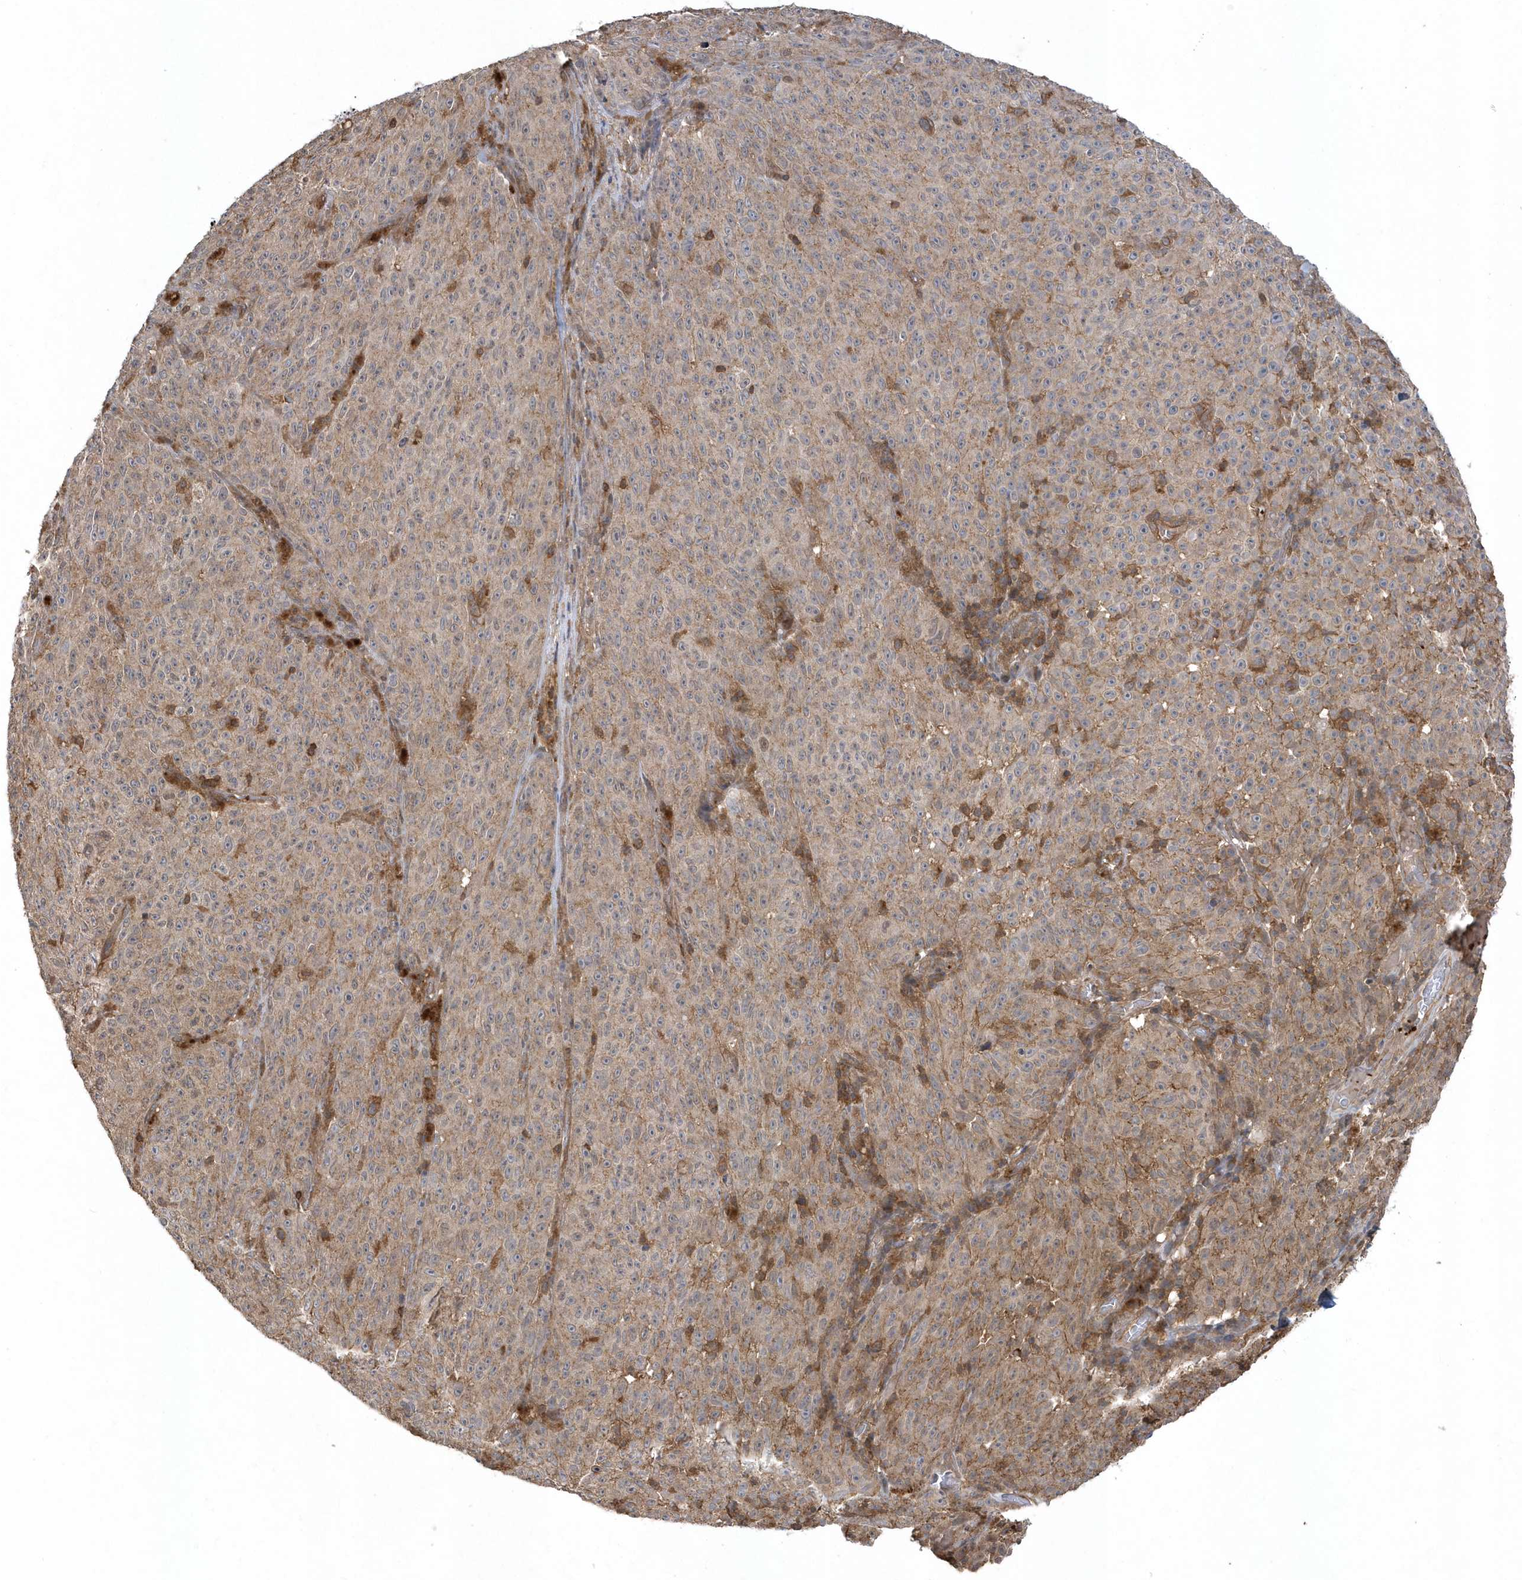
{"staining": {"intensity": "weak", "quantity": "25%-75%", "location": "cytoplasmic/membranous"}, "tissue": "melanoma", "cell_type": "Tumor cells", "image_type": "cancer", "snomed": [{"axis": "morphology", "description": "Malignant melanoma, NOS"}, {"axis": "topography", "description": "Skin"}], "caption": "Immunohistochemistry (IHC) image of neoplastic tissue: melanoma stained using IHC shows low levels of weak protein expression localized specifically in the cytoplasmic/membranous of tumor cells, appearing as a cytoplasmic/membranous brown color.", "gene": "ACYP1", "patient": {"sex": "female", "age": 82}}